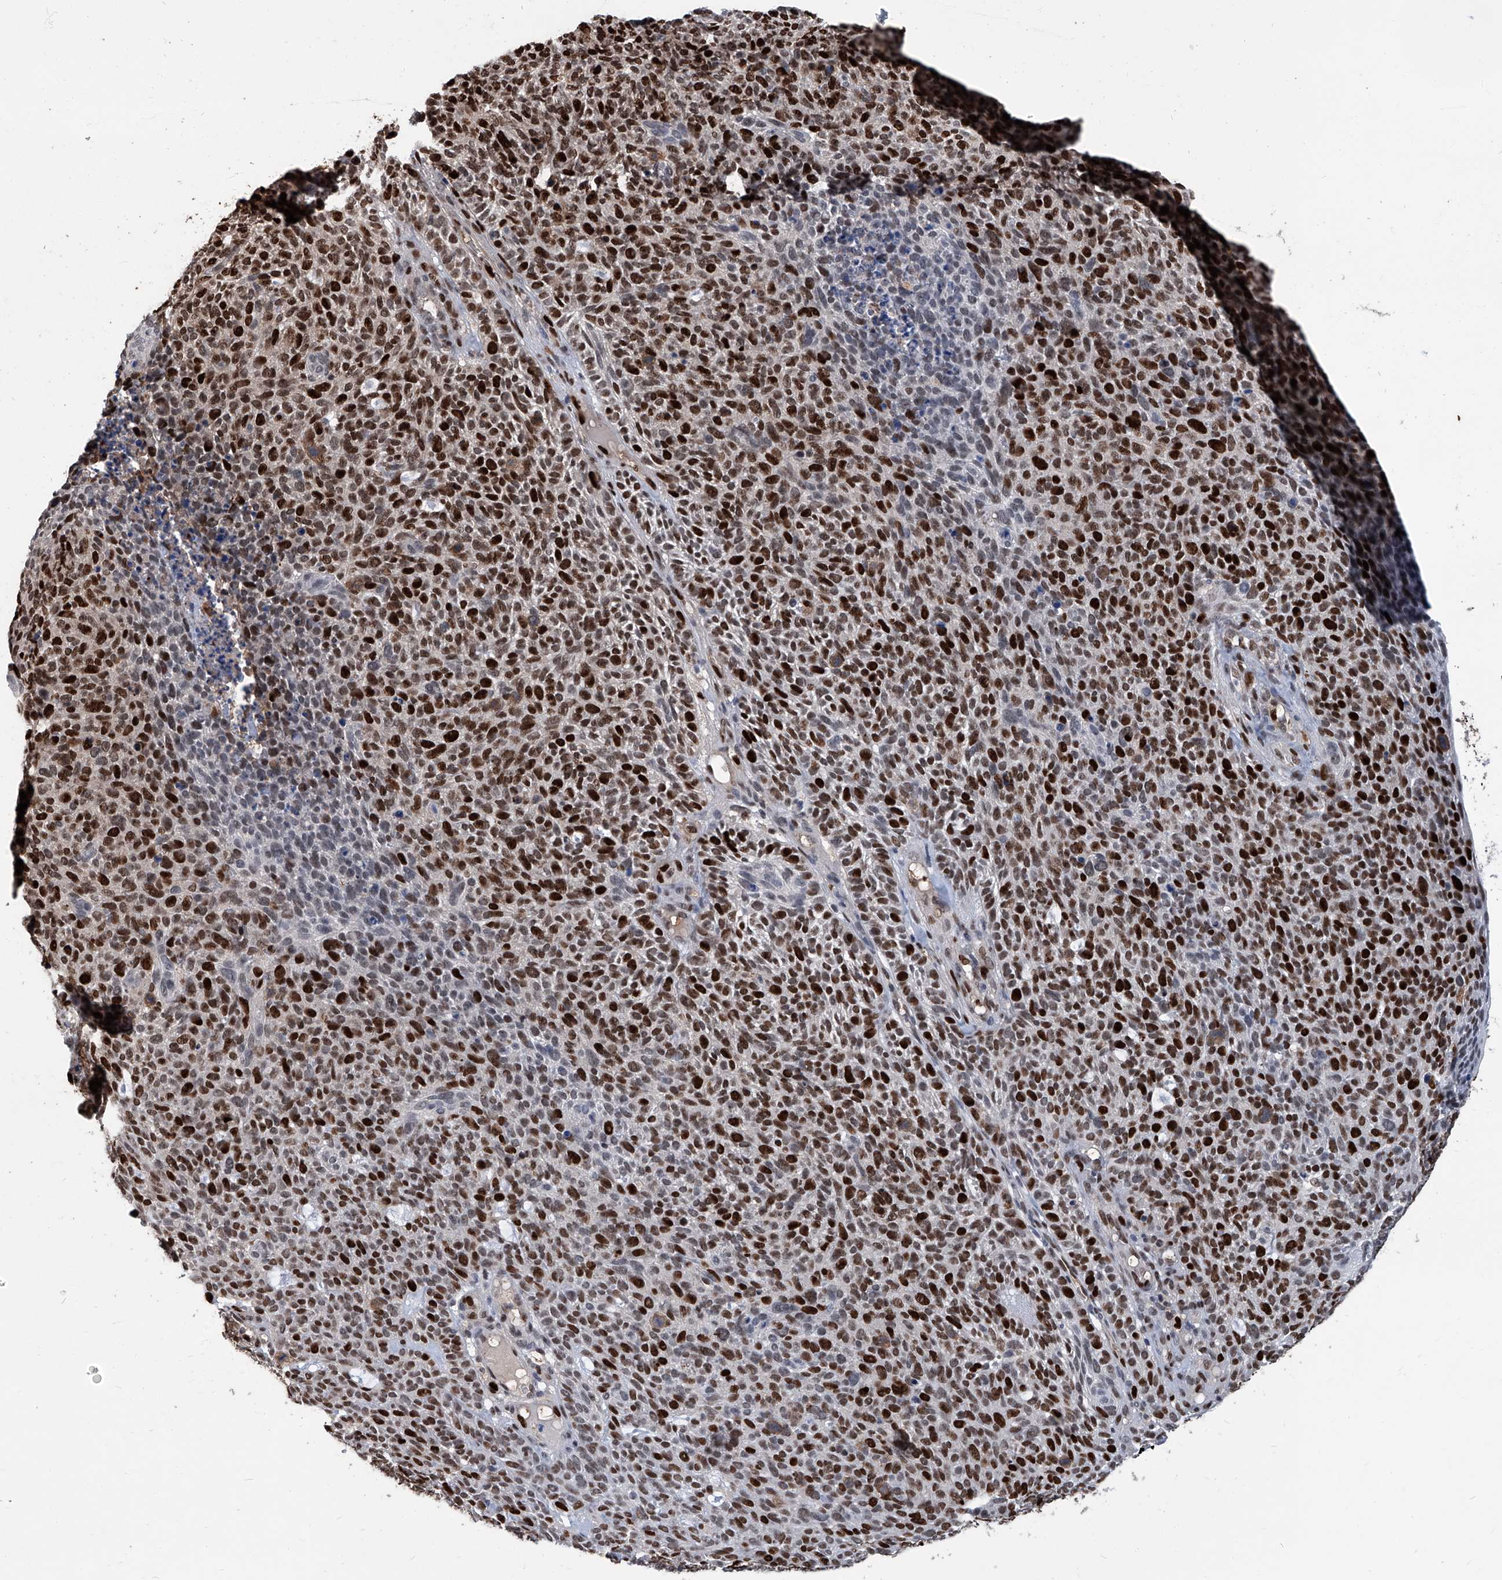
{"staining": {"intensity": "strong", "quantity": ">75%", "location": "nuclear"}, "tissue": "skin cancer", "cell_type": "Tumor cells", "image_type": "cancer", "snomed": [{"axis": "morphology", "description": "Squamous cell carcinoma, NOS"}, {"axis": "topography", "description": "Skin"}], "caption": "Skin cancer stained with DAB immunohistochemistry reveals high levels of strong nuclear positivity in about >75% of tumor cells.", "gene": "PCNA", "patient": {"sex": "female", "age": 90}}